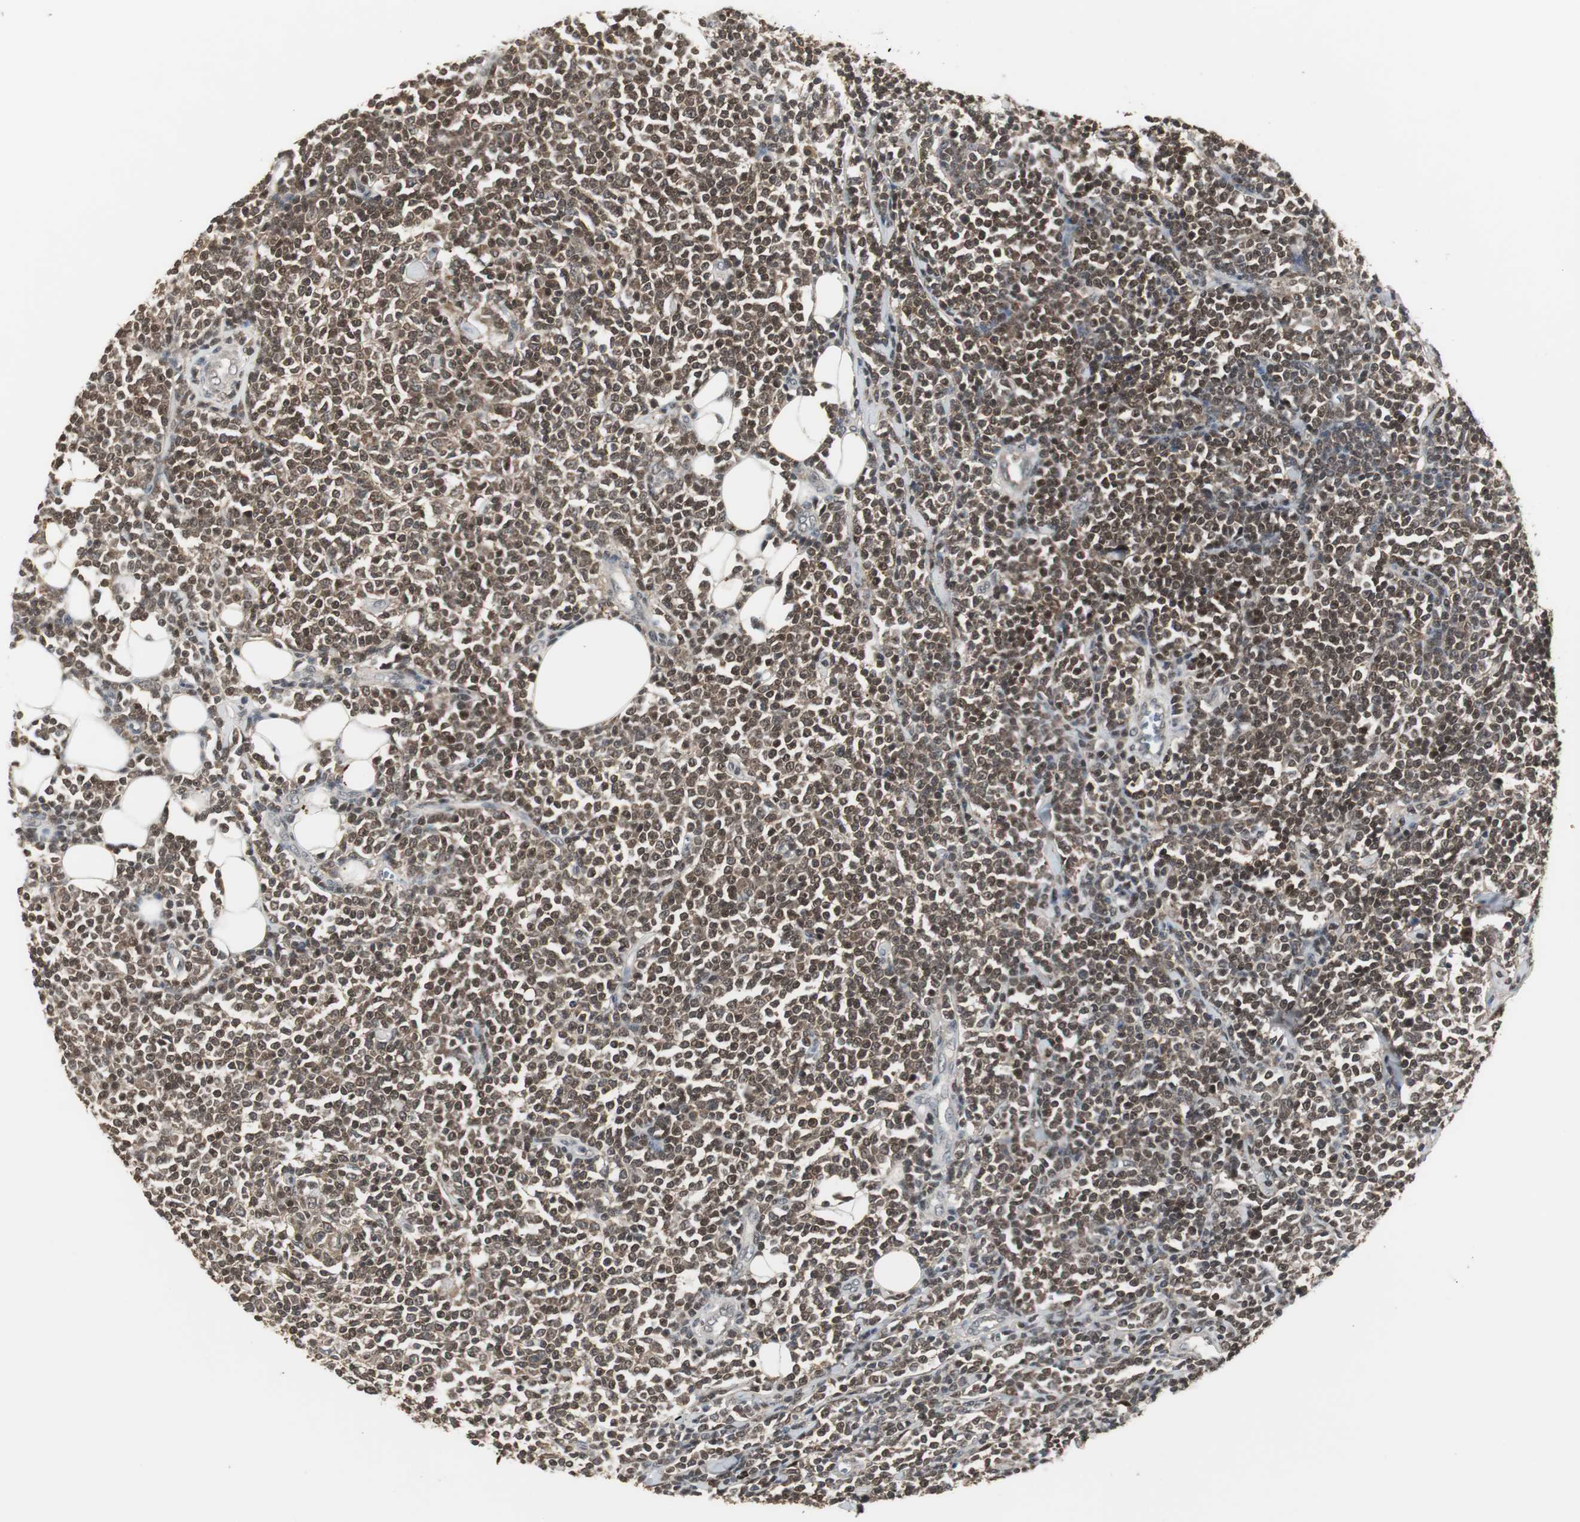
{"staining": {"intensity": "moderate", "quantity": ">75%", "location": "cytoplasmic/membranous,nuclear"}, "tissue": "lymphoma", "cell_type": "Tumor cells", "image_type": "cancer", "snomed": [{"axis": "morphology", "description": "Malignant lymphoma, non-Hodgkin's type, Low grade"}, {"axis": "topography", "description": "Soft tissue"}], "caption": "Lymphoma was stained to show a protein in brown. There is medium levels of moderate cytoplasmic/membranous and nuclear expression in about >75% of tumor cells.", "gene": "PLIN3", "patient": {"sex": "male", "age": 92}}